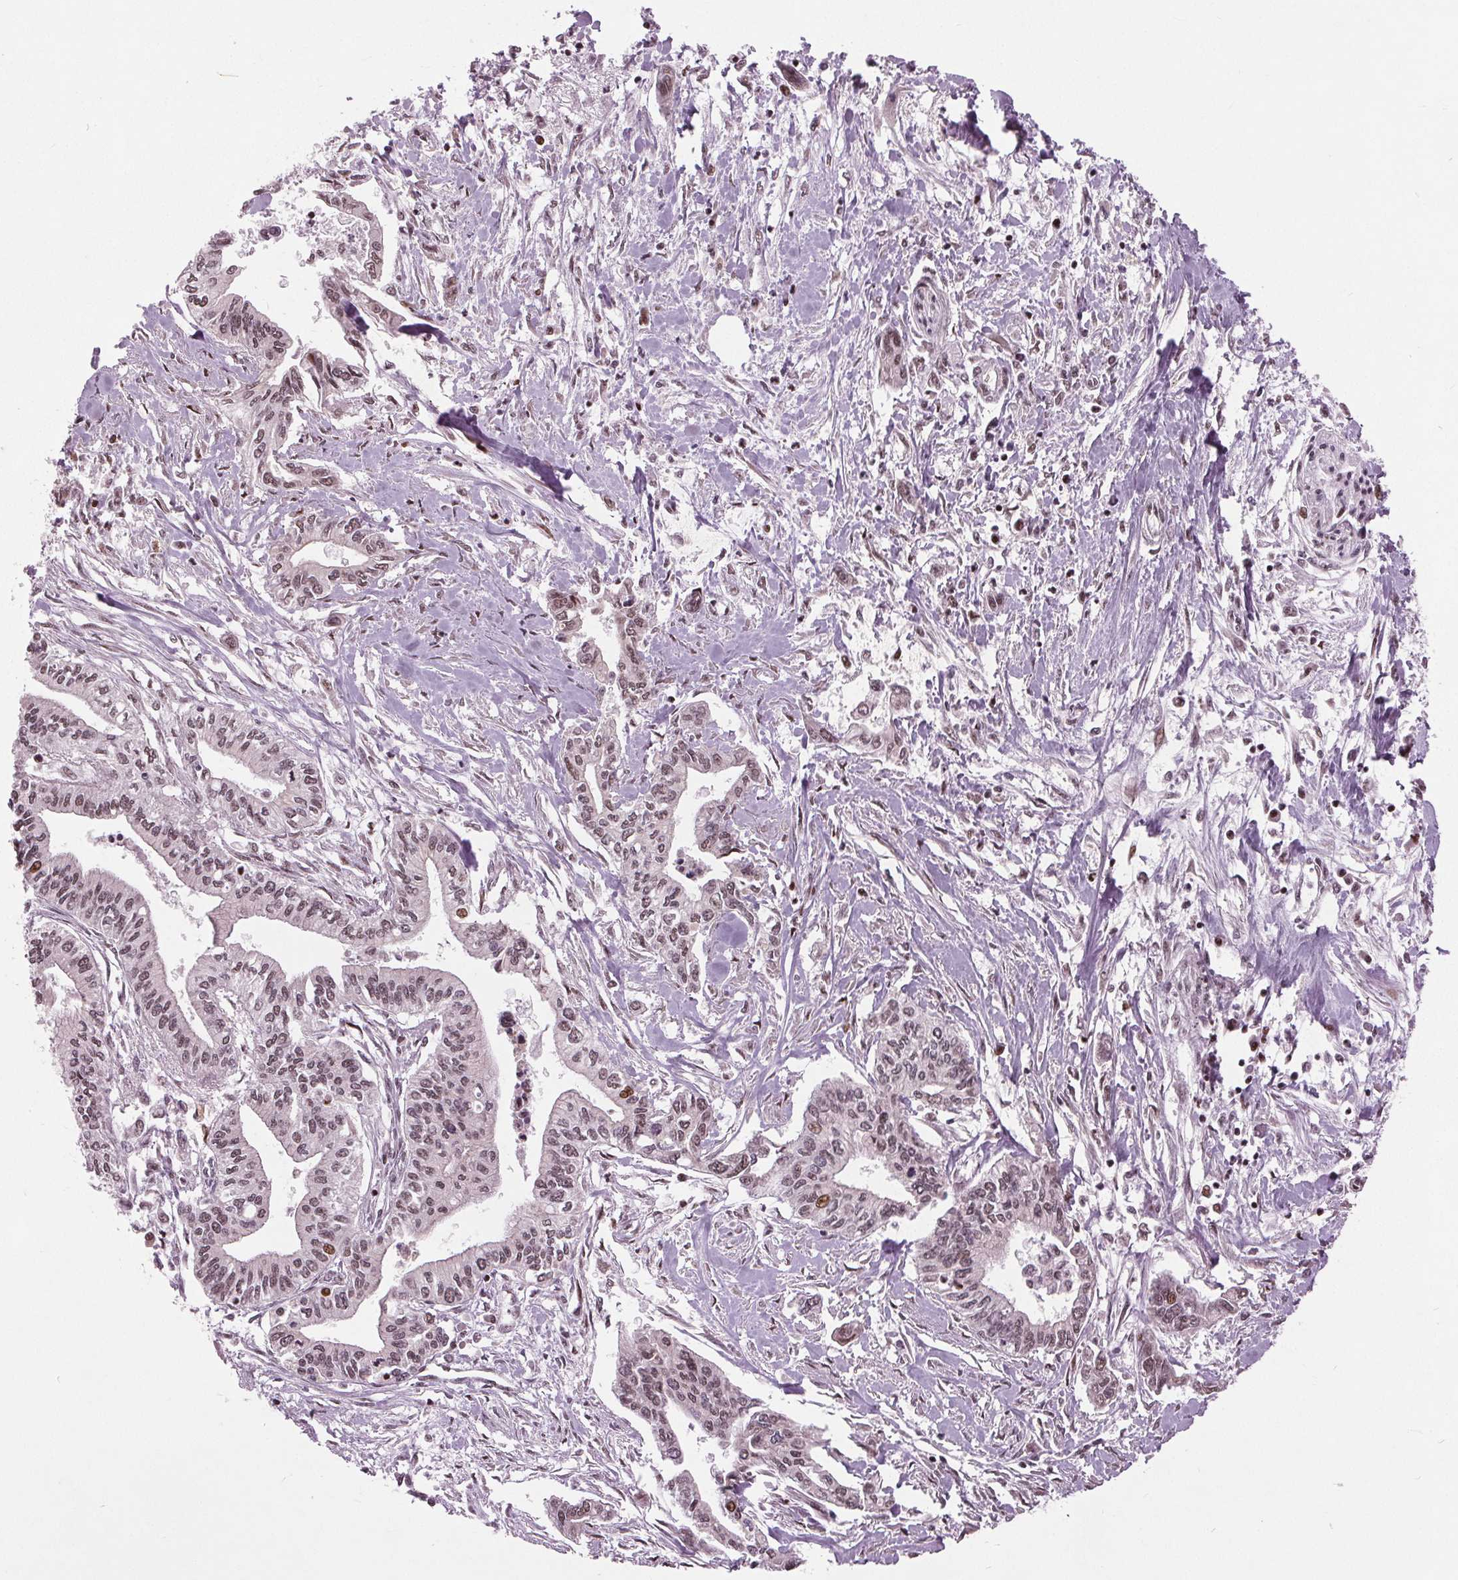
{"staining": {"intensity": "moderate", "quantity": ">75%", "location": "nuclear"}, "tissue": "pancreatic cancer", "cell_type": "Tumor cells", "image_type": "cancer", "snomed": [{"axis": "morphology", "description": "Adenocarcinoma, NOS"}, {"axis": "topography", "description": "Pancreas"}], "caption": "Immunohistochemistry of pancreatic adenocarcinoma demonstrates medium levels of moderate nuclear staining in about >75% of tumor cells.", "gene": "TTC34", "patient": {"sex": "male", "age": 60}}